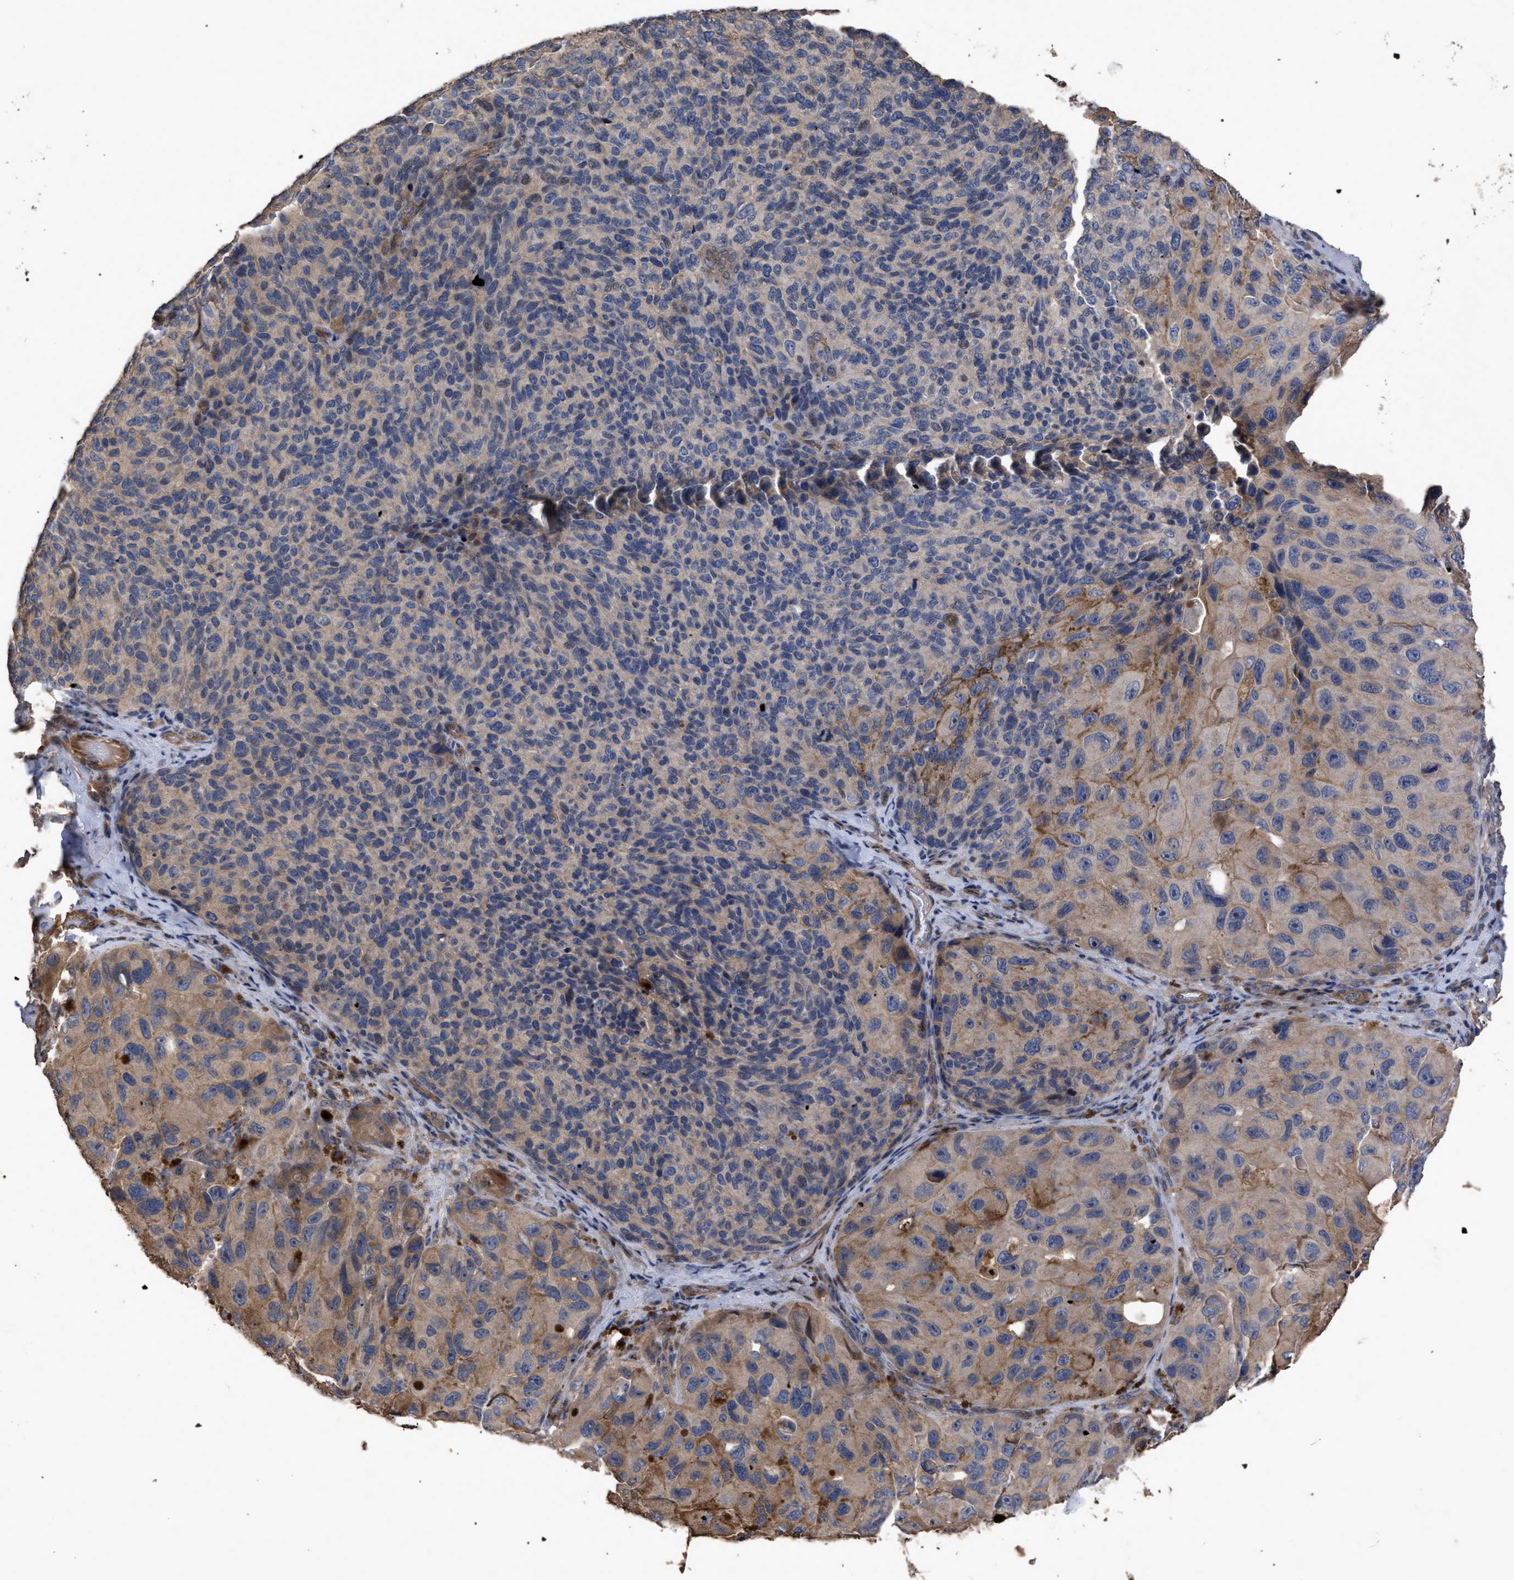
{"staining": {"intensity": "weak", "quantity": "25%-75%", "location": "cytoplasmic/membranous"}, "tissue": "melanoma", "cell_type": "Tumor cells", "image_type": "cancer", "snomed": [{"axis": "morphology", "description": "Malignant melanoma, NOS"}, {"axis": "topography", "description": "Skin"}], "caption": "There is low levels of weak cytoplasmic/membranous expression in tumor cells of melanoma, as demonstrated by immunohistochemical staining (brown color).", "gene": "BTN2A1", "patient": {"sex": "female", "age": 73}}